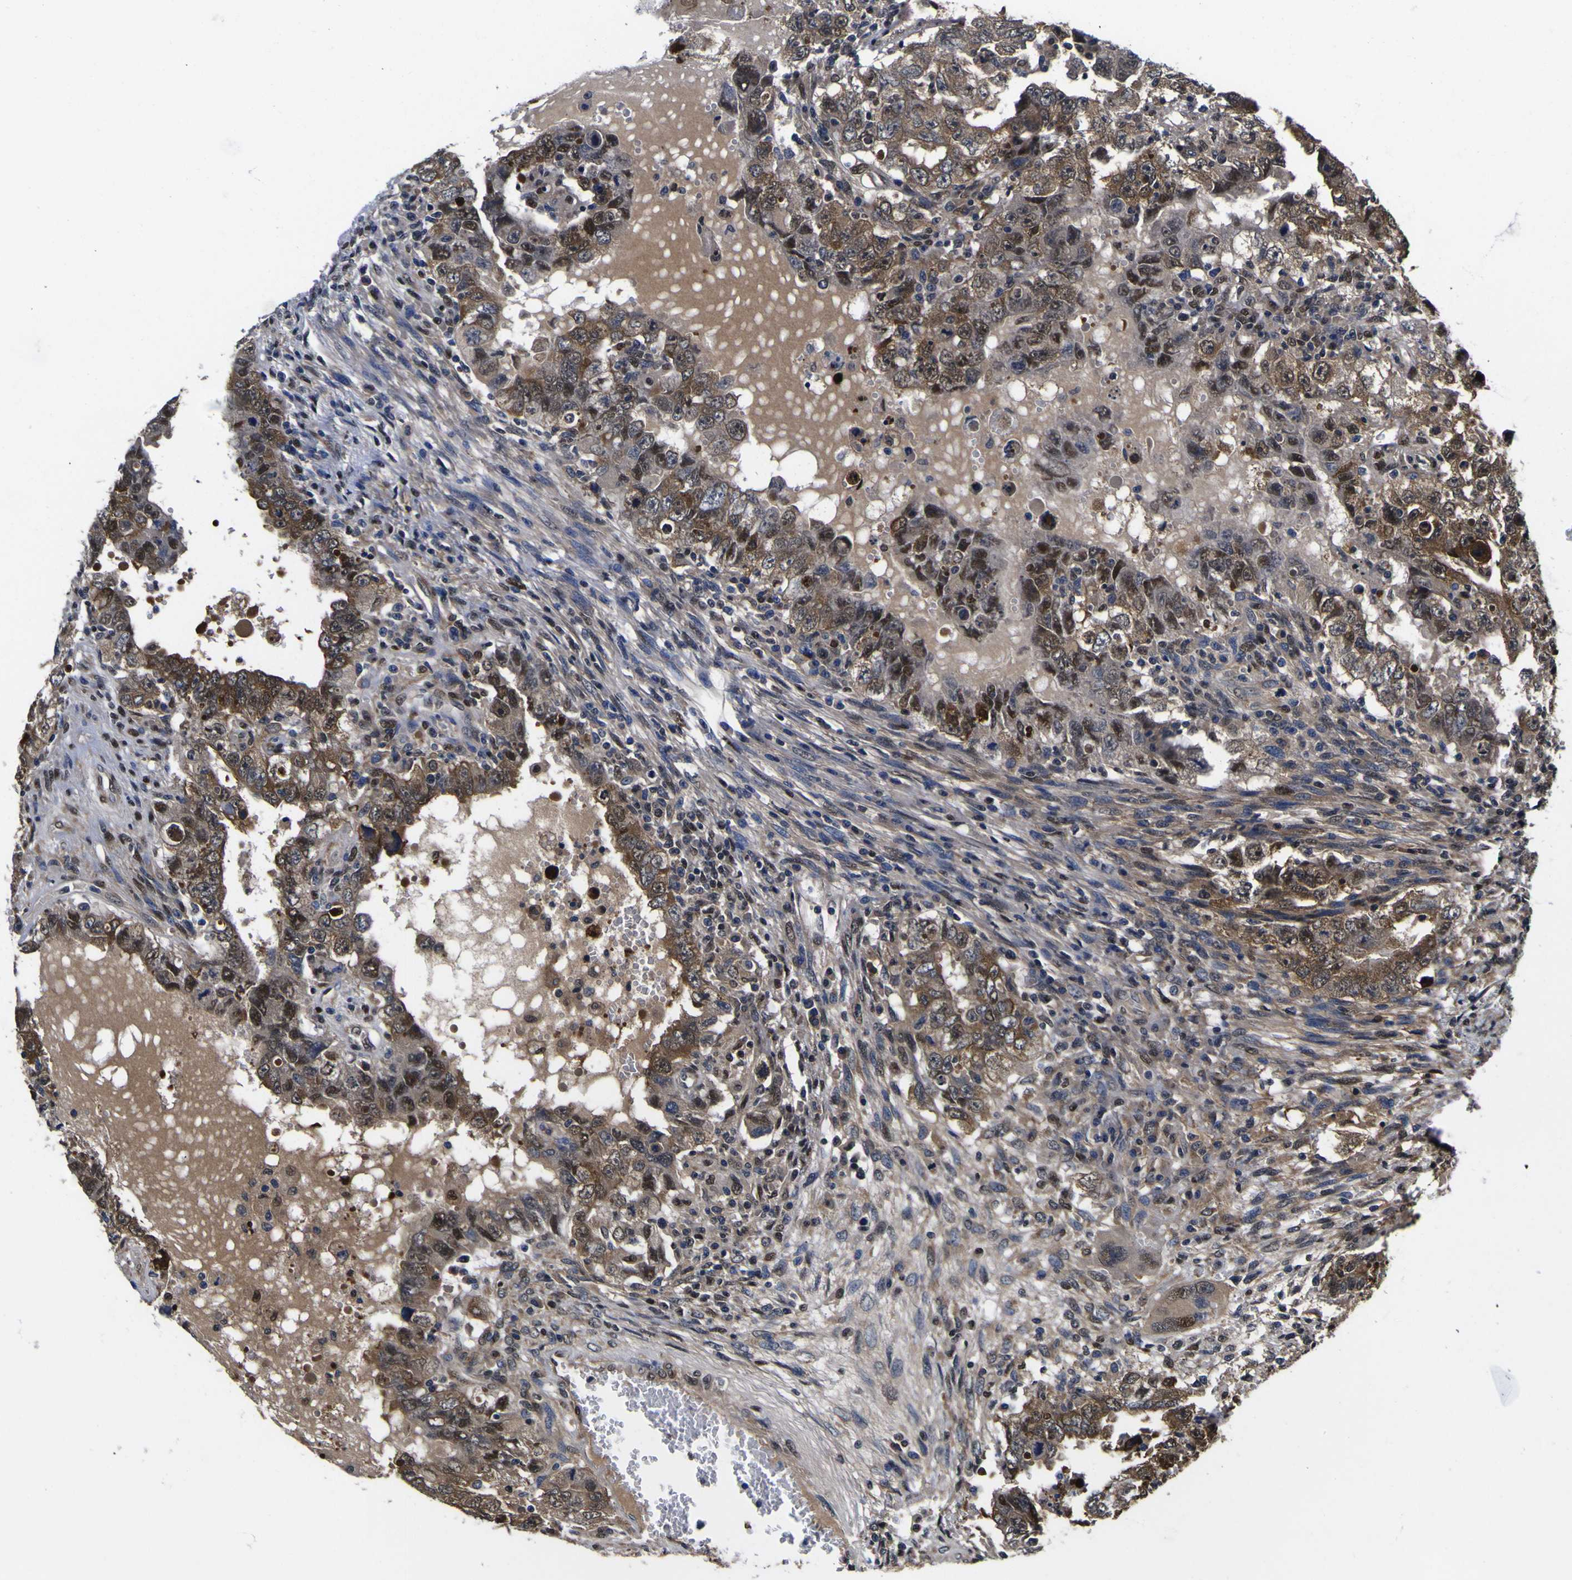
{"staining": {"intensity": "strong", "quantity": ">75%", "location": "cytoplasmic/membranous,nuclear"}, "tissue": "testis cancer", "cell_type": "Tumor cells", "image_type": "cancer", "snomed": [{"axis": "morphology", "description": "Carcinoma, Embryonal, NOS"}, {"axis": "topography", "description": "Testis"}], "caption": "Human testis cancer stained for a protein (brown) reveals strong cytoplasmic/membranous and nuclear positive positivity in approximately >75% of tumor cells.", "gene": "FAM110B", "patient": {"sex": "male", "age": 26}}